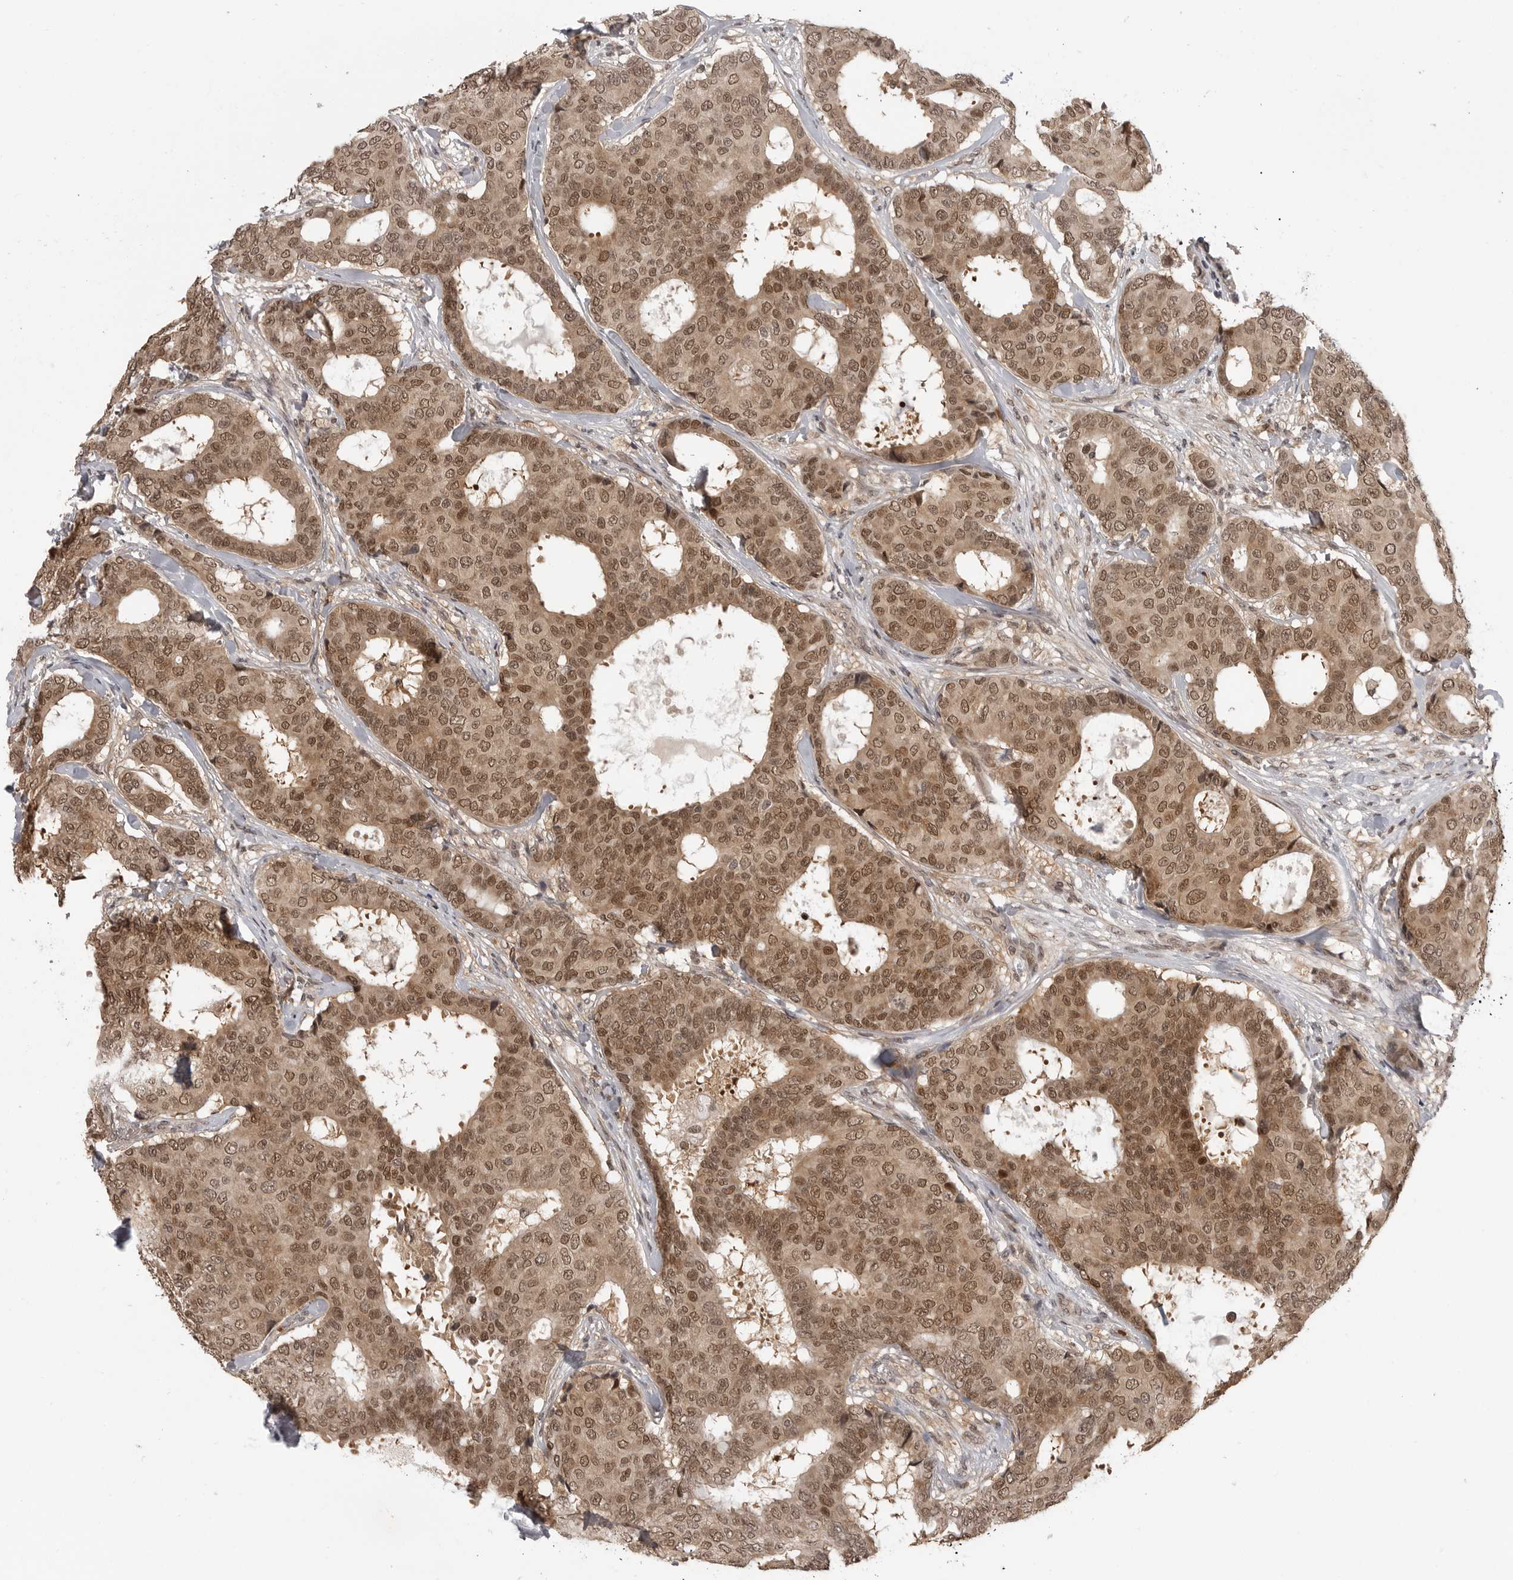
{"staining": {"intensity": "moderate", "quantity": ">75%", "location": "cytoplasmic/membranous,nuclear"}, "tissue": "breast cancer", "cell_type": "Tumor cells", "image_type": "cancer", "snomed": [{"axis": "morphology", "description": "Duct carcinoma"}, {"axis": "topography", "description": "Breast"}], "caption": "Moderate cytoplasmic/membranous and nuclear staining is identified in about >75% of tumor cells in breast cancer (intraductal carcinoma). The staining was performed using DAB to visualize the protein expression in brown, while the nuclei were stained in blue with hematoxylin (Magnification: 20x).", "gene": "PEG3", "patient": {"sex": "female", "age": 75}}